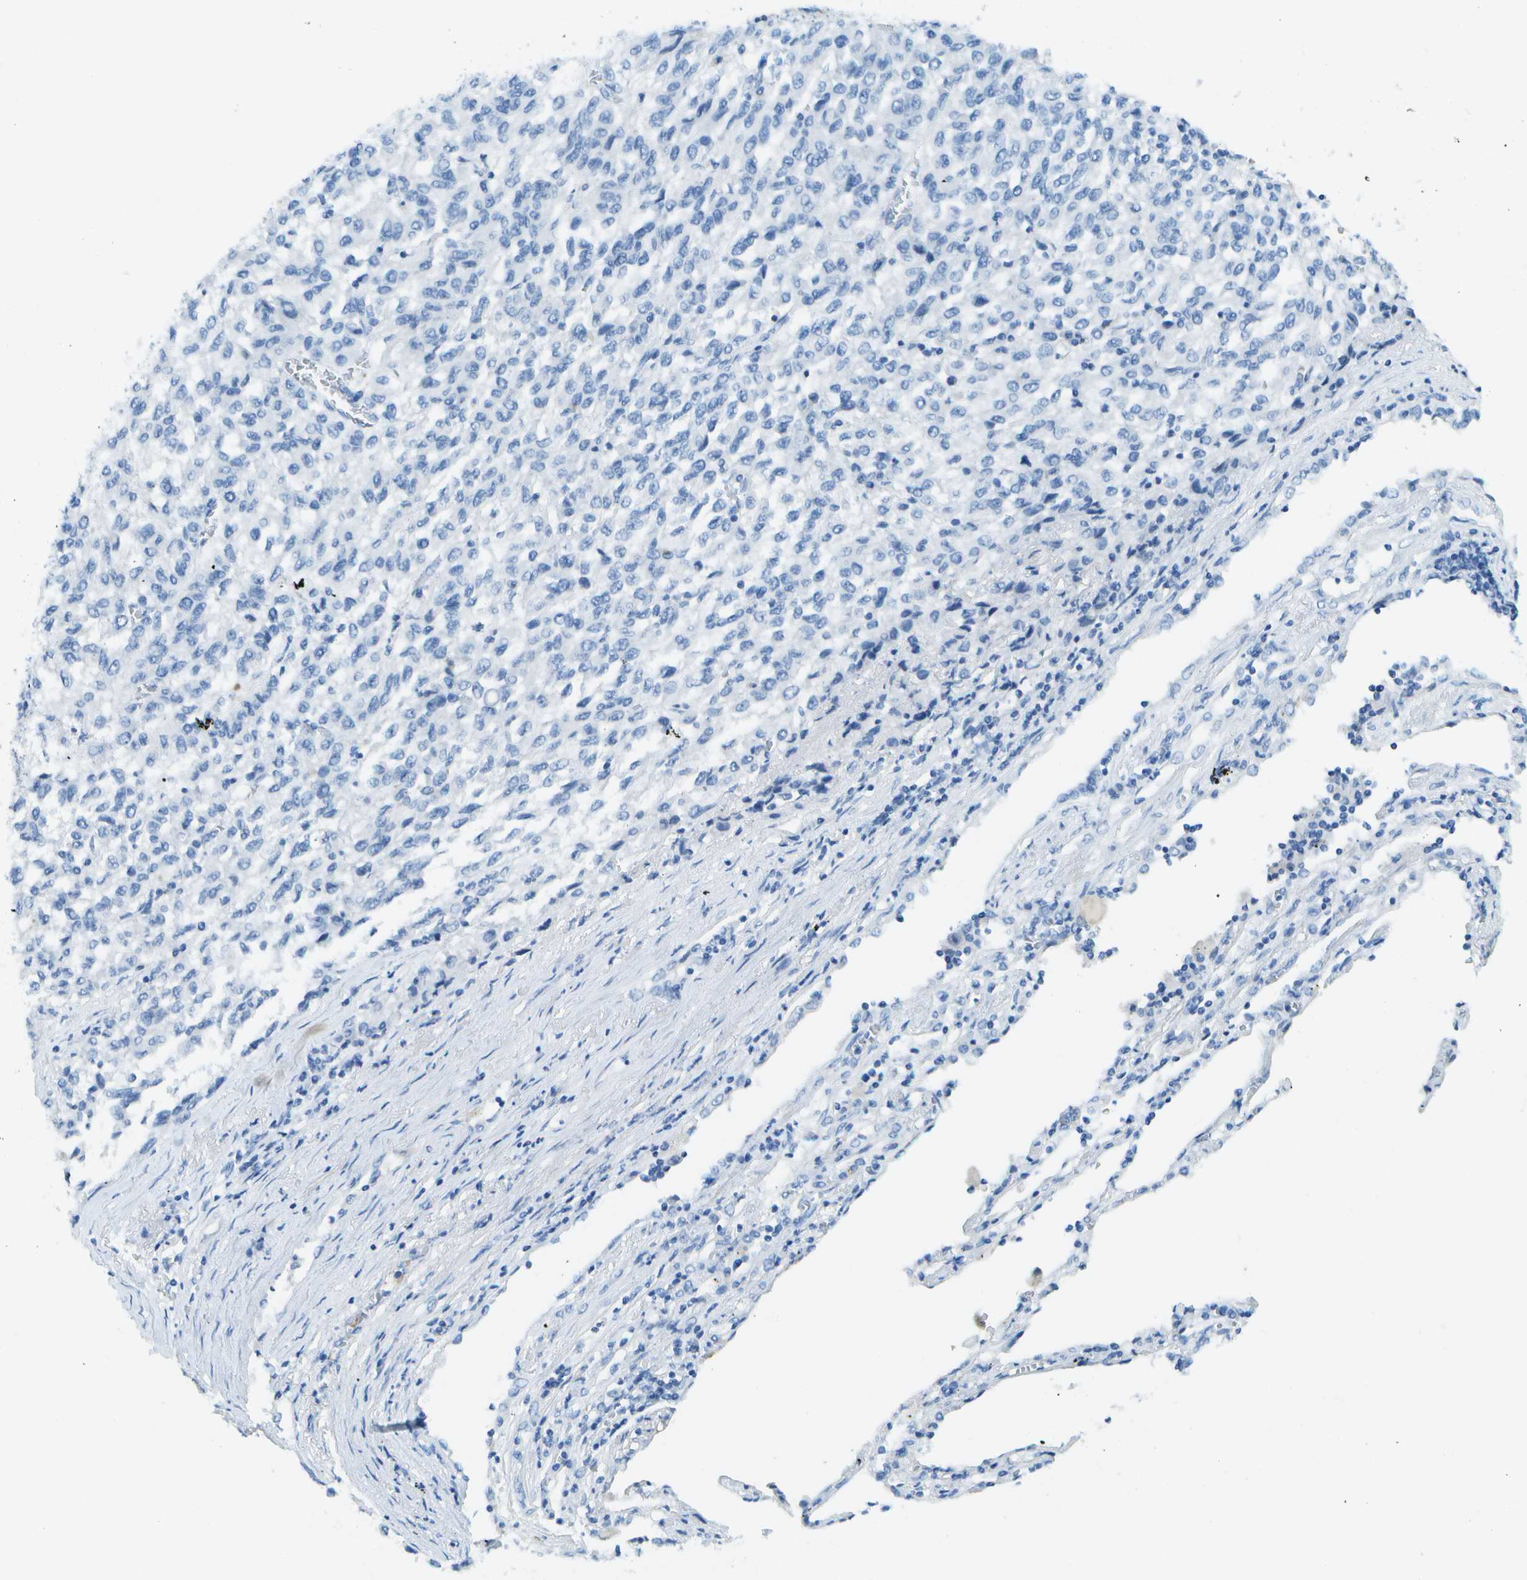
{"staining": {"intensity": "negative", "quantity": "none", "location": "none"}, "tissue": "melanoma", "cell_type": "Tumor cells", "image_type": "cancer", "snomed": [{"axis": "morphology", "description": "Malignant melanoma, Metastatic site"}, {"axis": "topography", "description": "Lung"}], "caption": "A high-resolution photomicrograph shows immunohistochemistry (IHC) staining of melanoma, which displays no significant staining in tumor cells.", "gene": "C1S", "patient": {"sex": "male", "age": 64}}